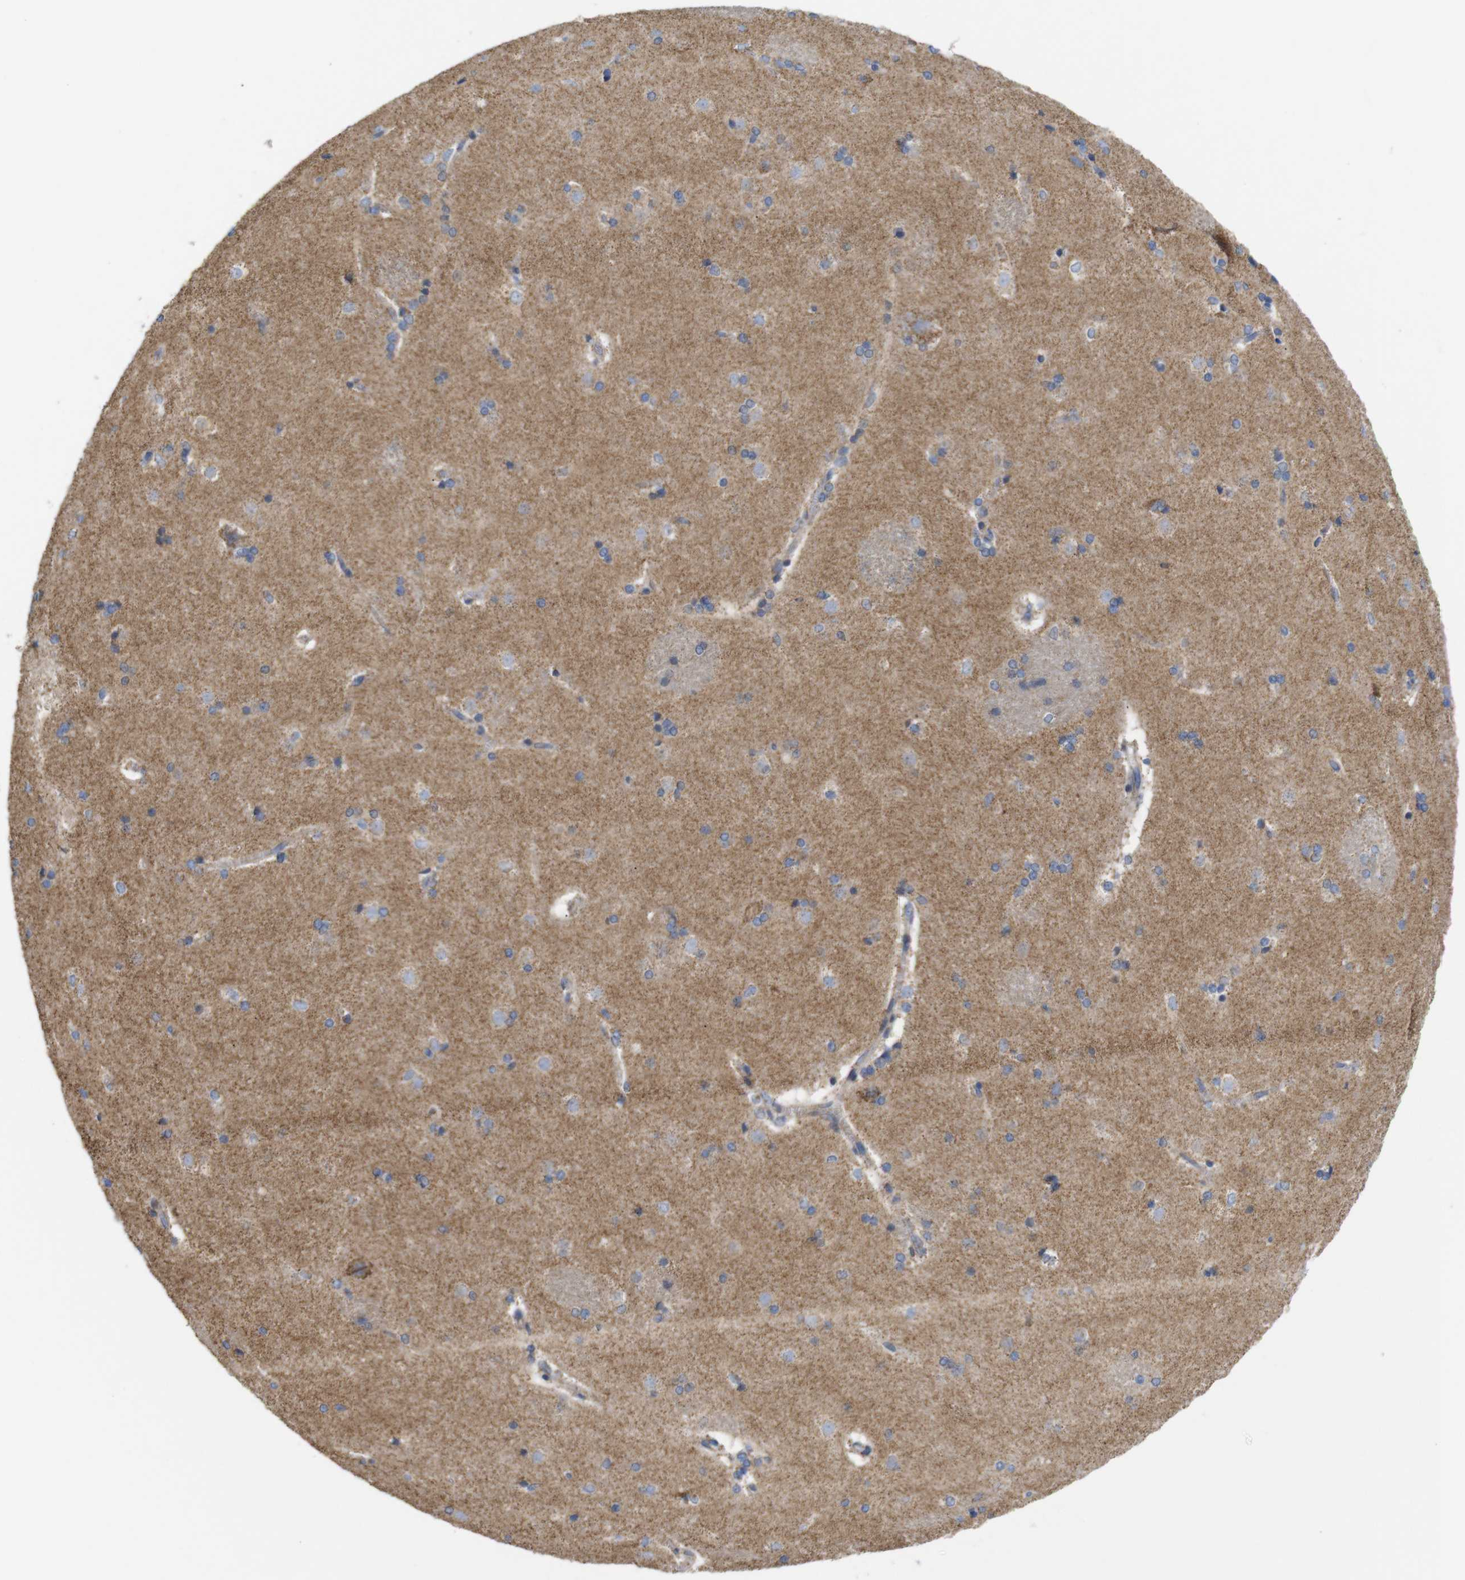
{"staining": {"intensity": "negative", "quantity": "none", "location": "none"}, "tissue": "caudate", "cell_type": "Glial cells", "image_type": "normal", "snomed": [{"axis": "morphology", "description": "Normal tissue, NOS"}, {"axis": "topography", "description": "Lateral ventricle wall"}], "caption": "Photomicrograph shows no significant protein positivity in glial cells of unremarkable caudate. (DAB (3,3'-diaminobenzidine) immunohistochemistry (IHC) visualized using brightfield microscopy, high magnification).", "gene": "FAM171B", "patient": {"sex": "female", "age": 19}}